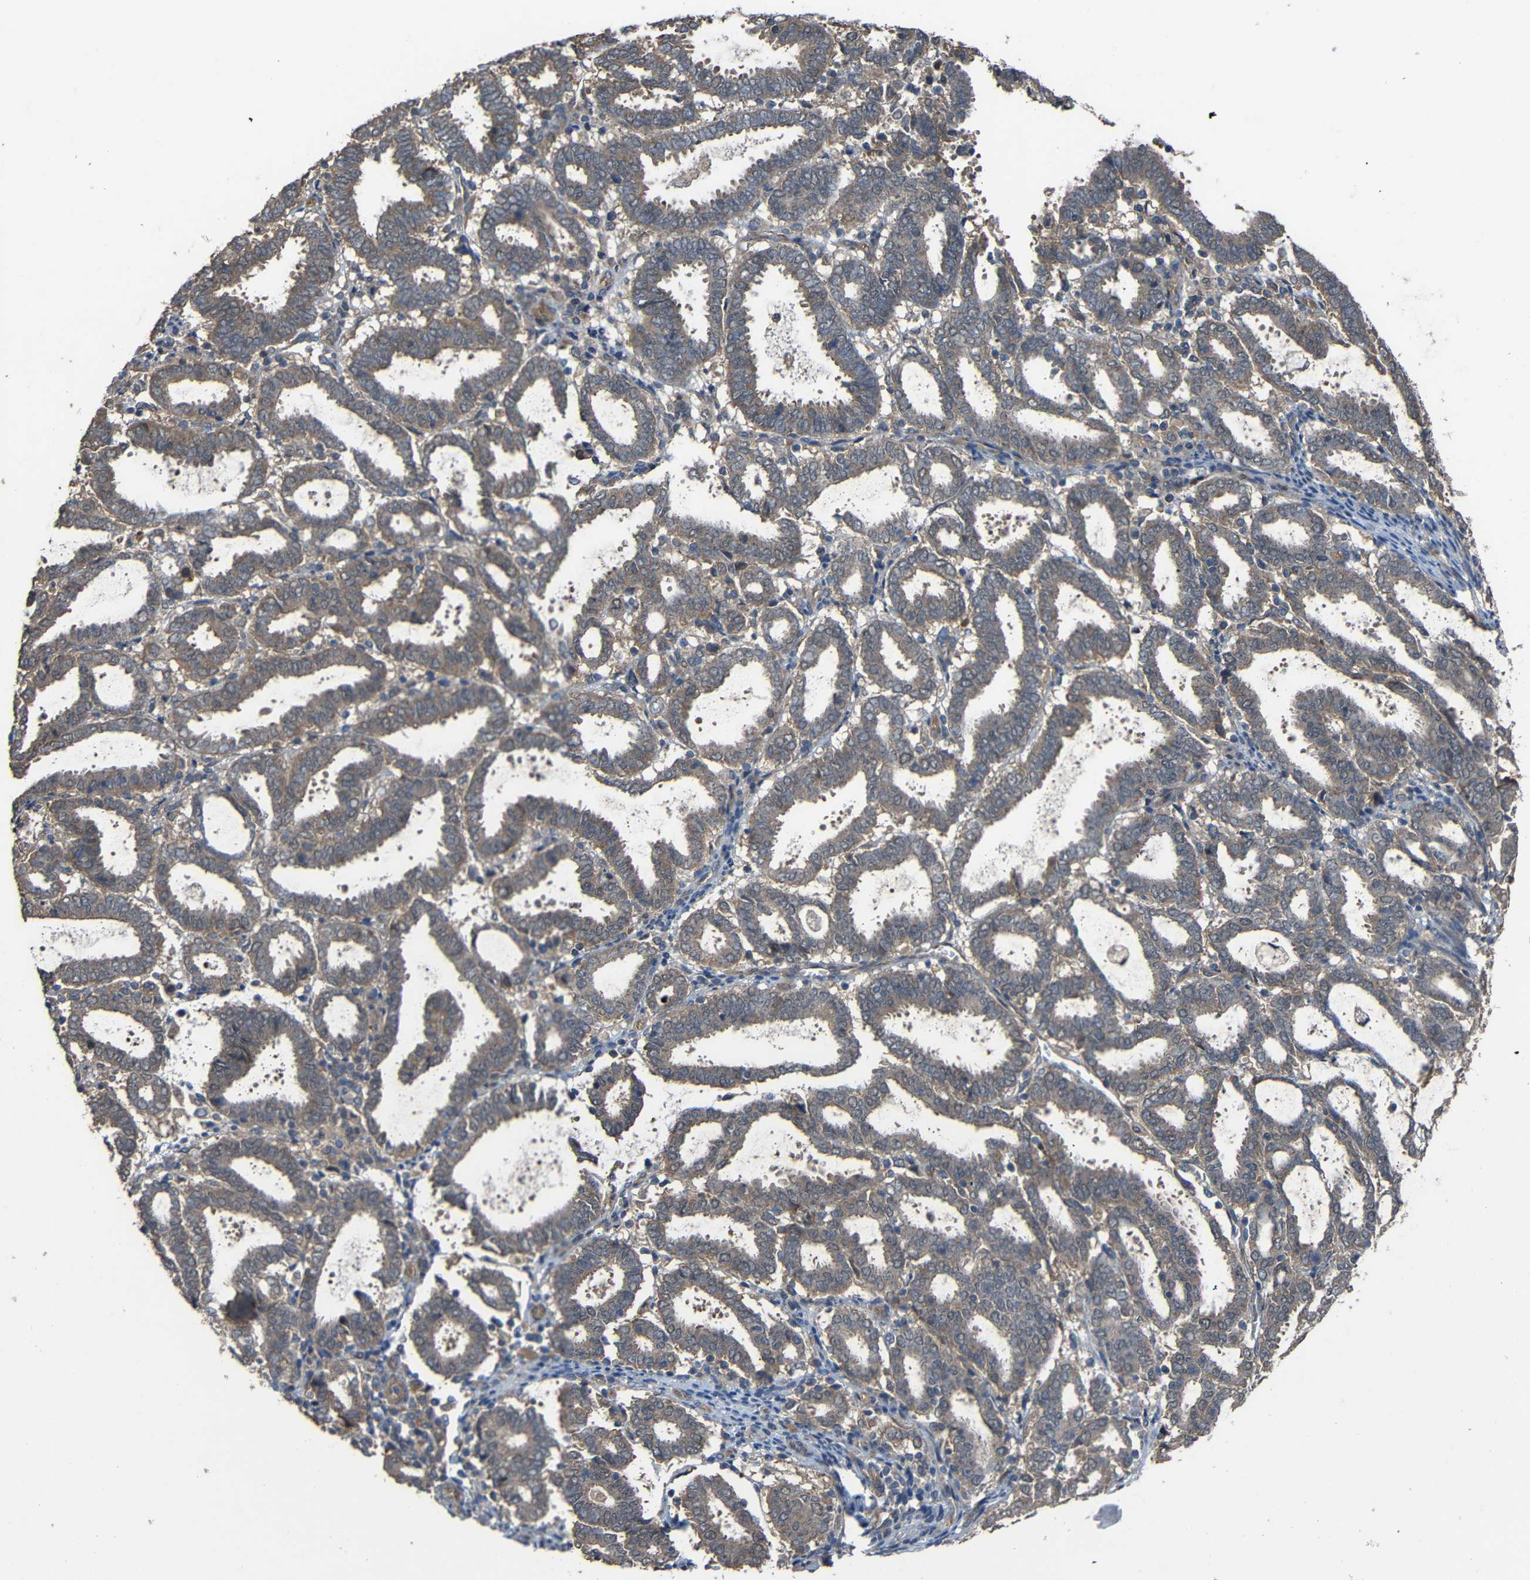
{"staining": {"intensity": "moderate", "quantity": ">75%", "location": "cytoplasmic/membranous"}, "tissue": "endometrial cancer", "cell_type": "Tumor cells", "image_type": "cancer", "snomed": [{"axis": "morphology", "description": "Adenocarcinoma, NOS"}, {"axis": "topography", "description": "Uterus"}], "caption": "This image reveals IHC staining of endometrial adenocarcinoma, with medium moderate cytoplasmic/membranous staining in about >75% of tumor cells.", "gene": "CHST9", "patient": {"sex": "female", "age": 83}}